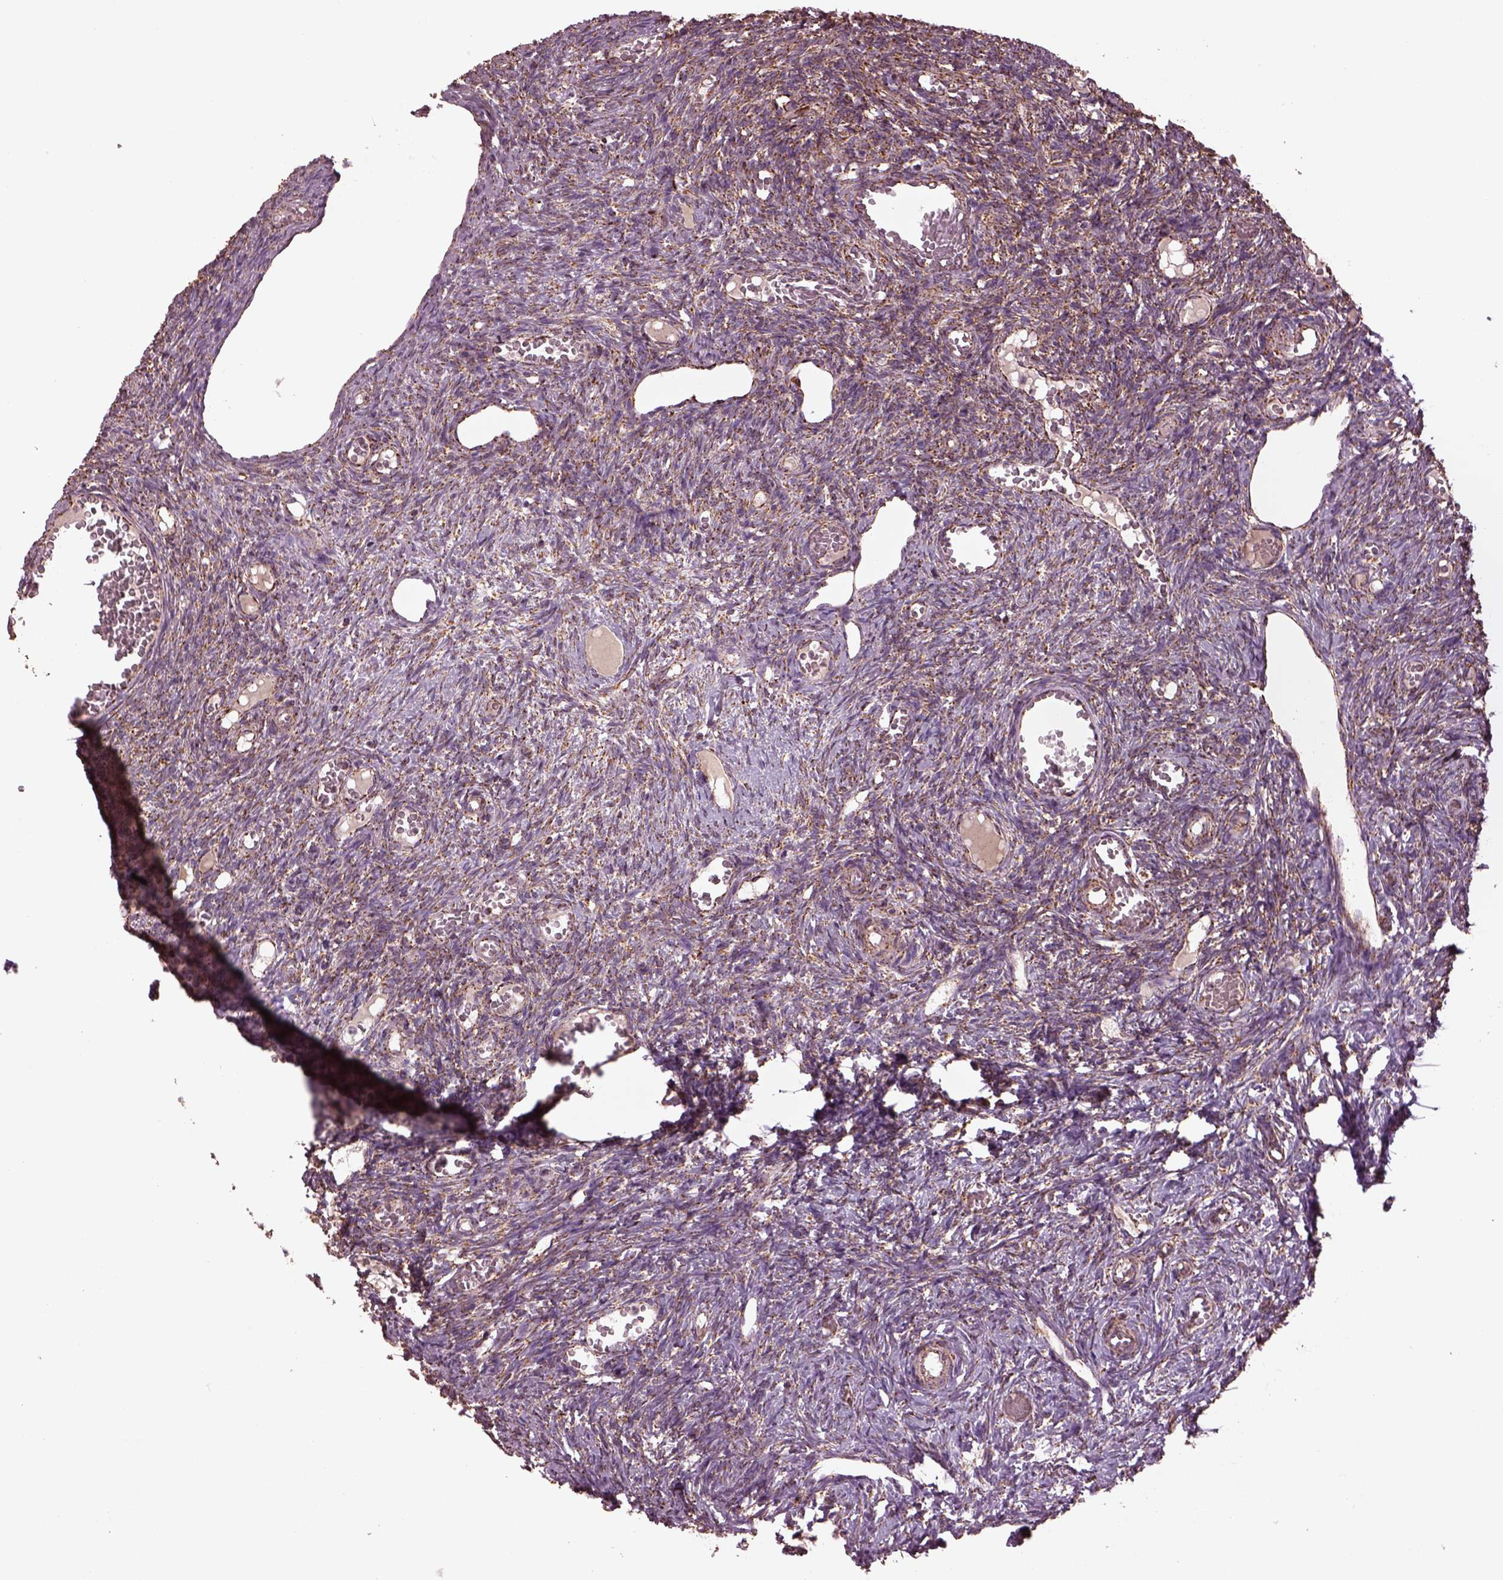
{"staining": {"intensity": "moderate", "quantity": "25%-75%", "location": "cytoplasmic/membranous"}, "tissue": "ovary", "cell_type": "Ovarian stroma cells", "image_type": "normal", "snomed": [{"axis": "morphology", "description": "Normal tissue, NOS"}, {"axis": "topography", "description": "Ovary"}], "caption": "IHC micrograph of unremarkable ovary: human ovary stained using IHC exhibits medium levels of moderate protein expression localized specifically in the cytoplasmic/membranous of ovarian stroma cells, appearing as a cytoplasmic/membranous brown color.", "gene": "TMEM254", "patient": {"sex": "female", "age": 39}}